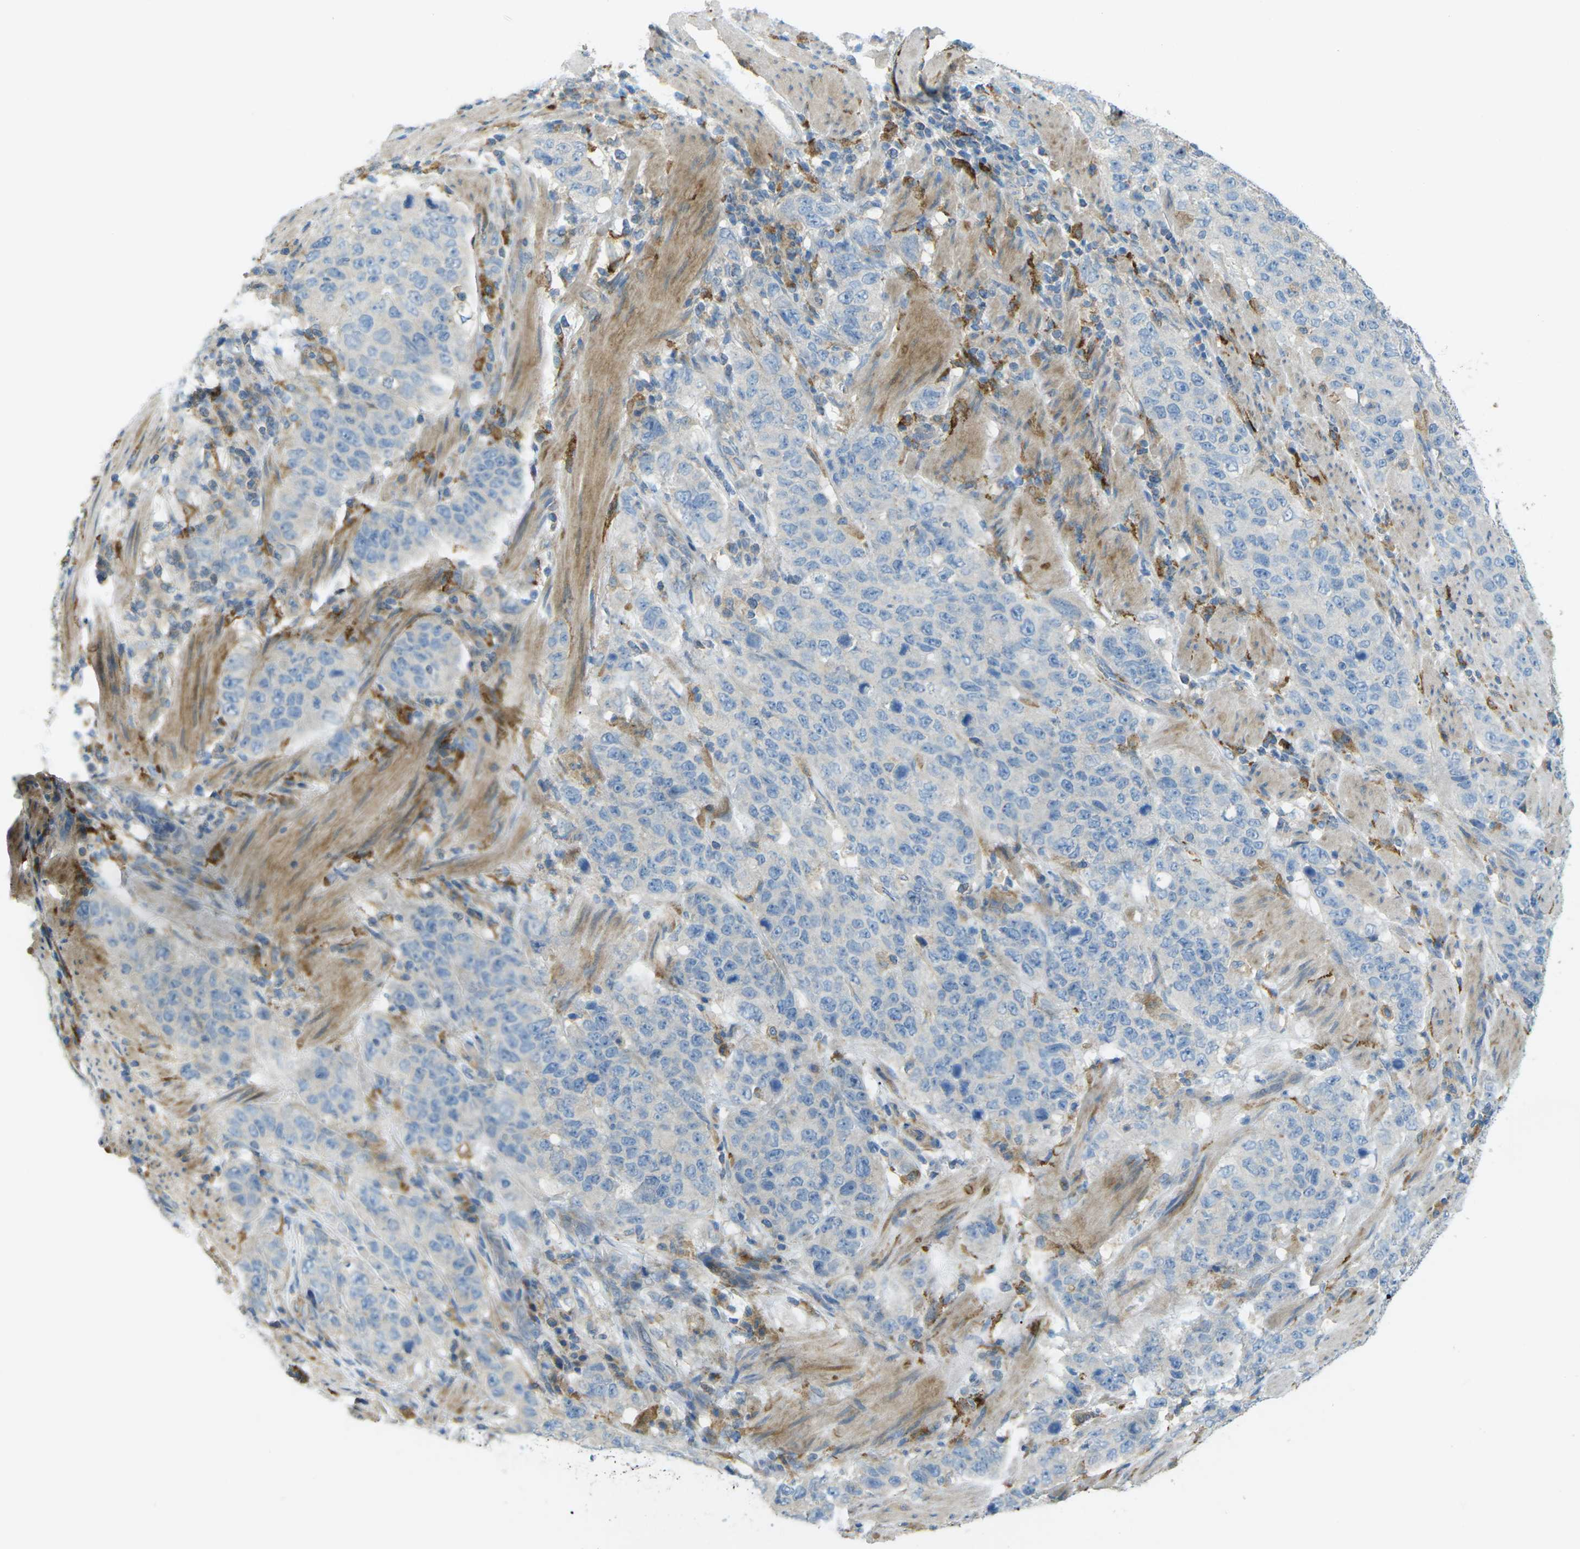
{"staining": {"intensity": "negative", "quantity": "none", "location": "none"}, "tissue": "stomach cancer", "cell_type": "Tumor cells", "image_type": "cancer", "snomed": [{"axis": "morphology", "description": "Adenocarcinoma, NOS"}, {"axis": "topography", "description": "Stomach"}], "caption": "Stomach cancer stained for a protein using IHC exhibits no expression tumor cells.", "gene": "MYLK4", "patient": {"sex": "male", "age": 48}}